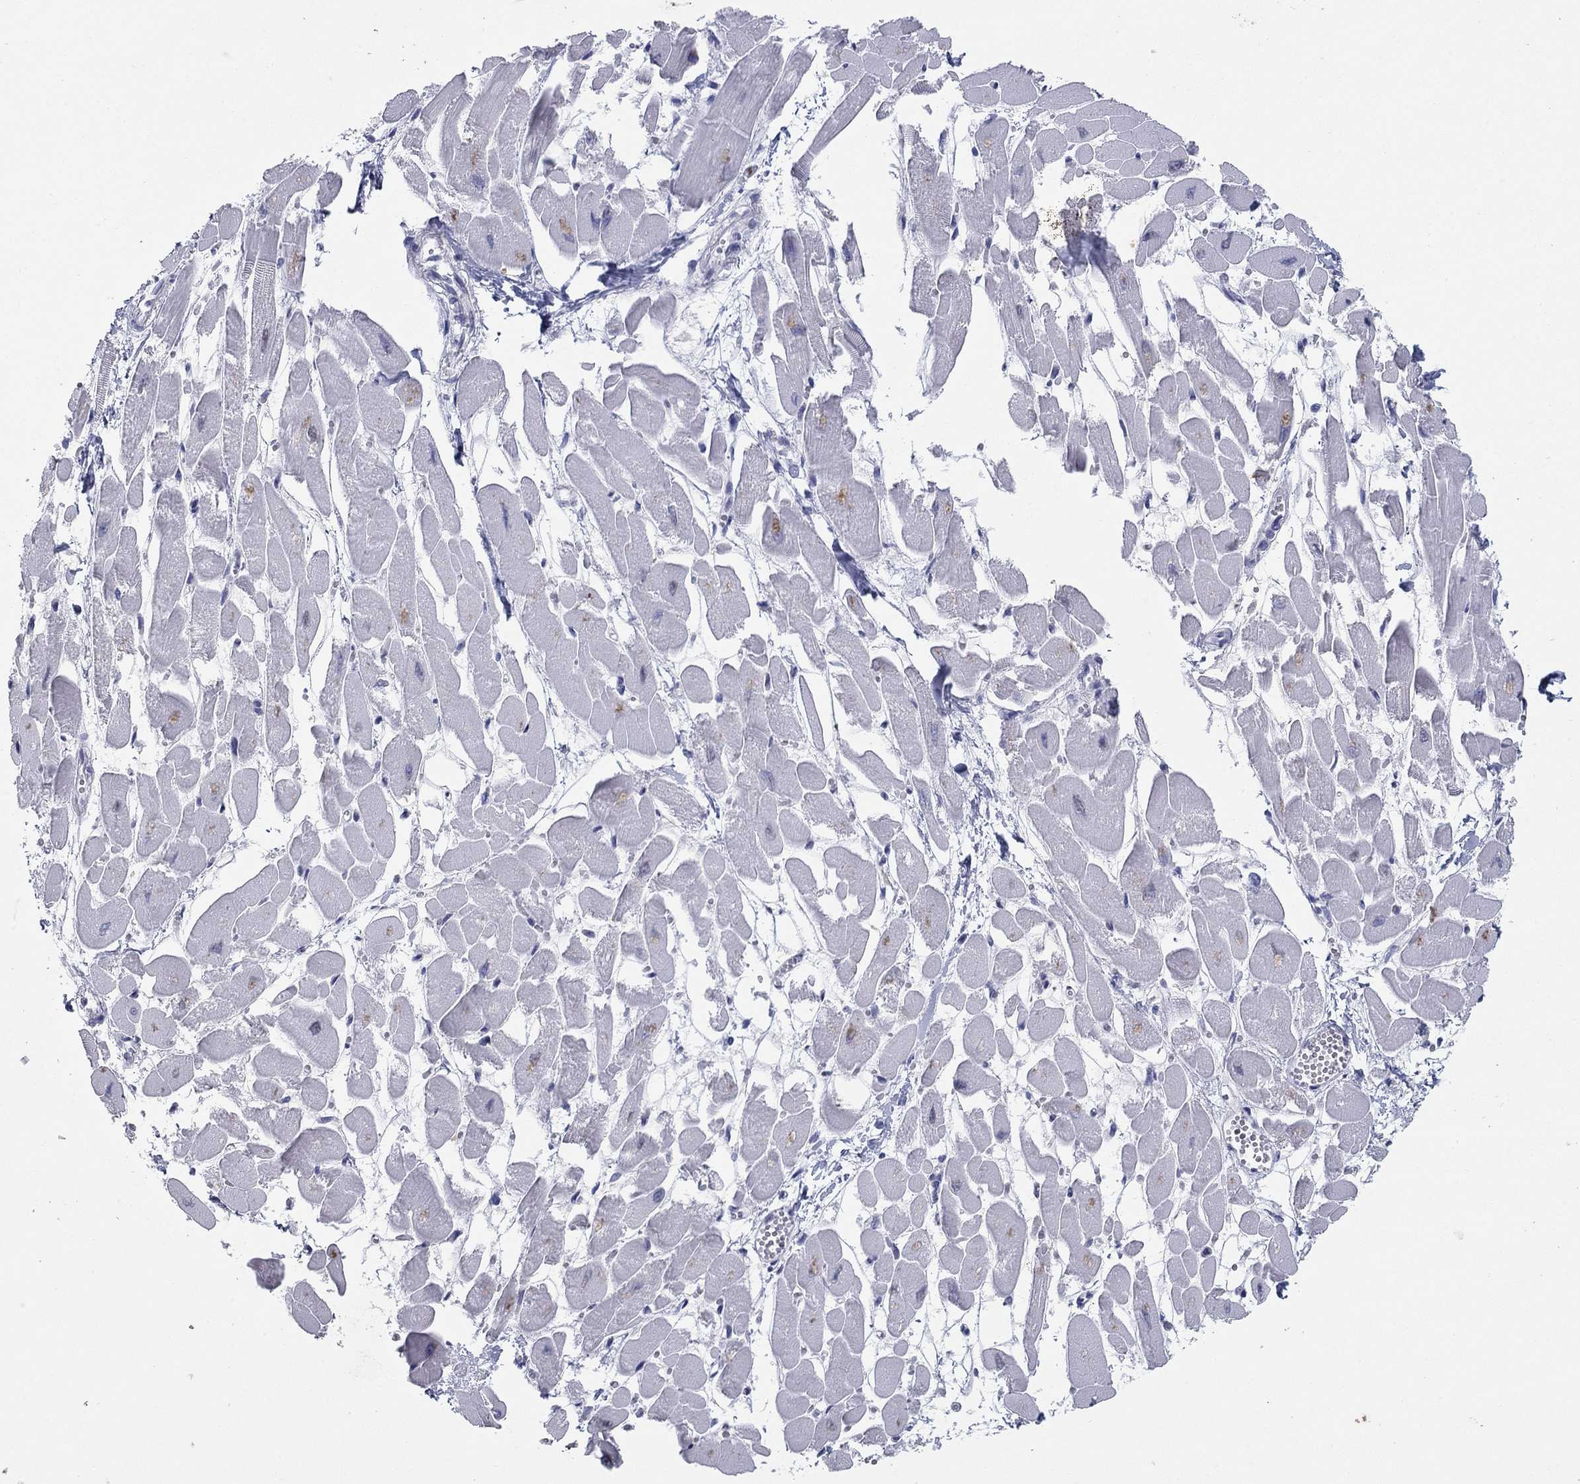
{"staining": {"intensity": "negative", "quantity": "none", "location": "none"}, "tissue": "heart muscle", "cell_type": "Cardiomyocytes", "image_type": "normal", "snomed": [{"axis": "morphology", "description": "Normal tissue, NOS"}, {"axis": "topography", "description": "Heart"}], "caption": "A photomicrograph of human heart muscle is negative for staining in cardiomyocytes.", "gene": "KRT75", "patient": {"sex": "female", "age": 52}}